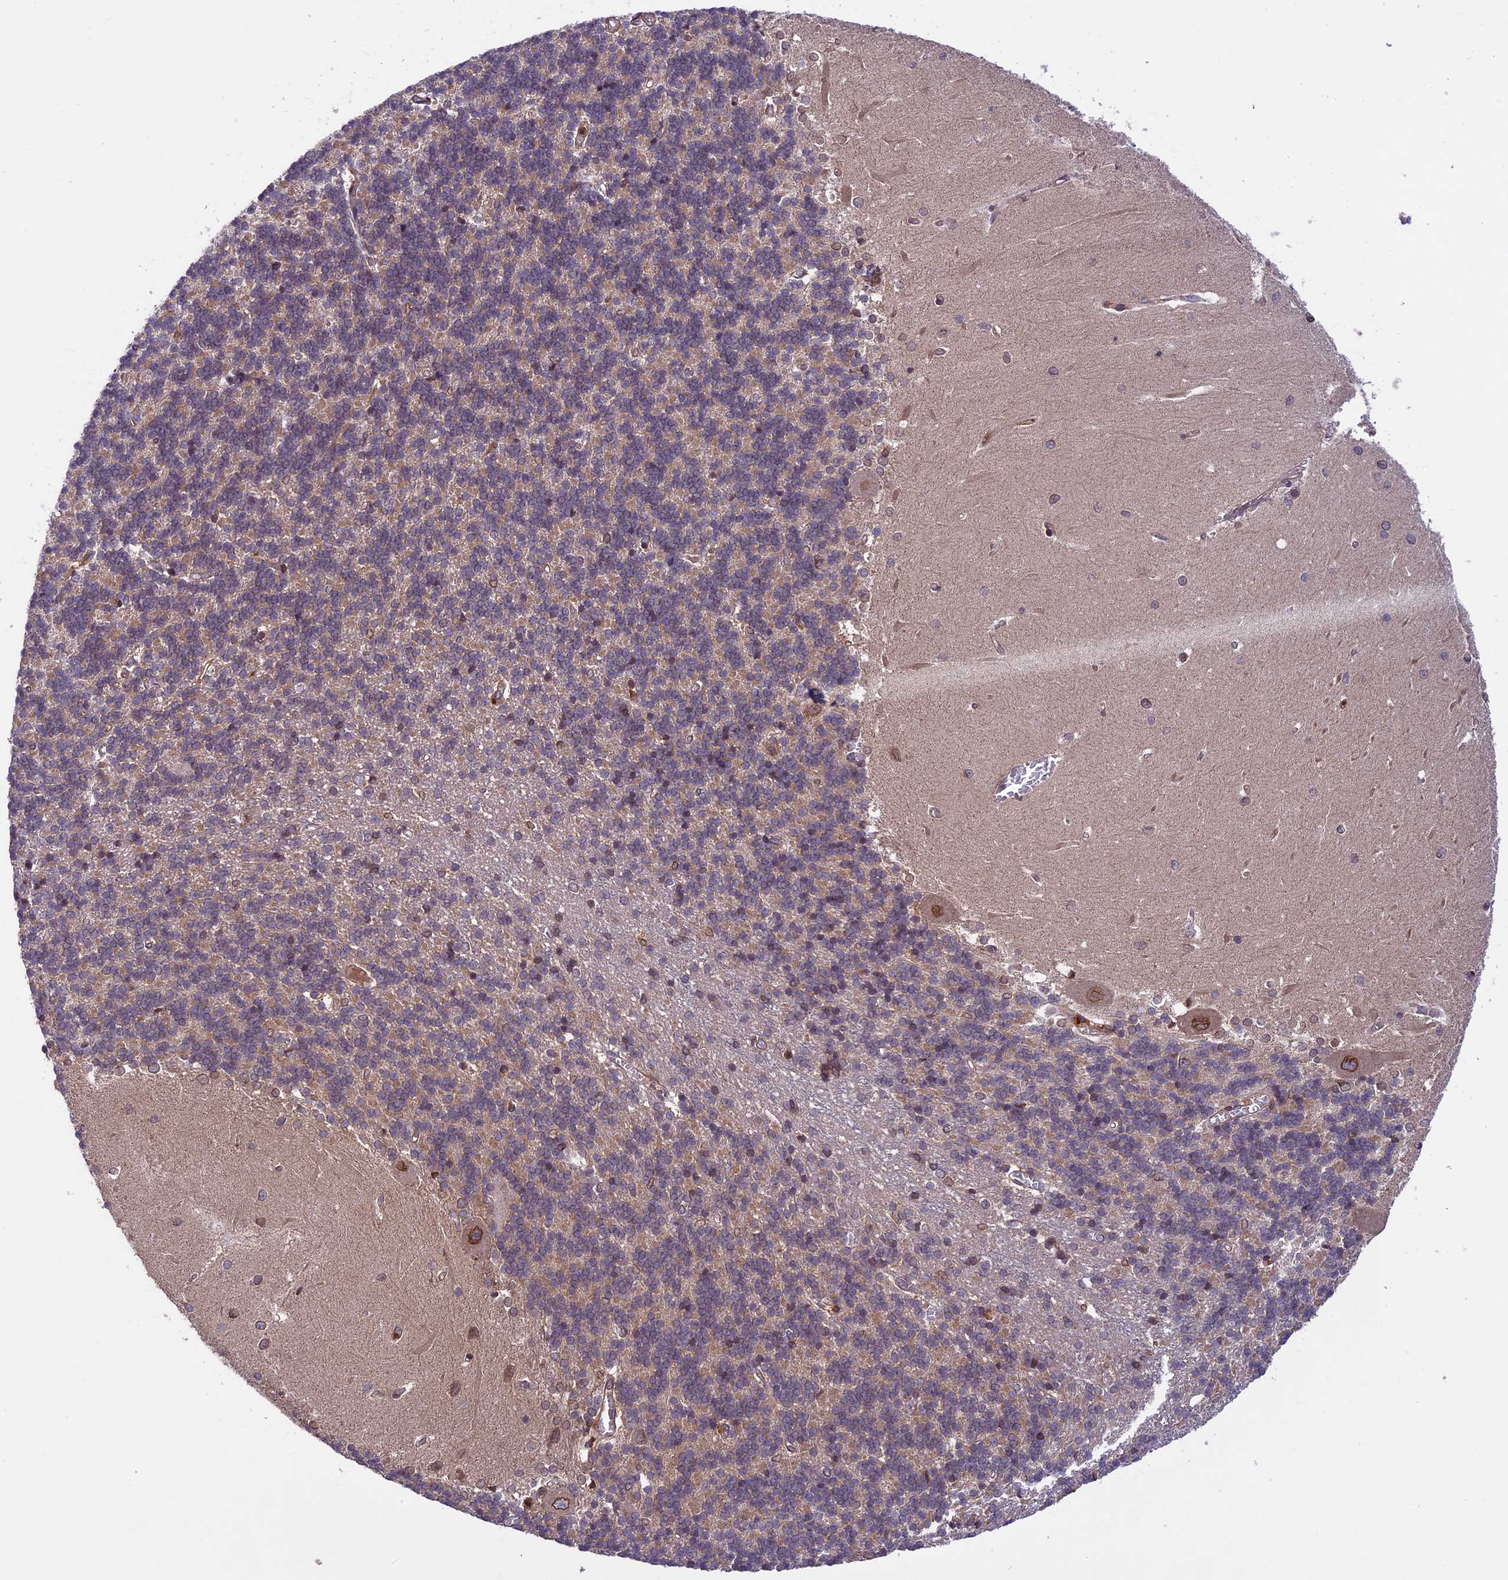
{"staining": {"intensity": "weak", "quantity": "25%-75%", "location": "cytoplasmic/membranous"}, "tissue": "cerebellum", "cell_type": "Cells in granular layer", "image_type": "normal", "snomed": [{"axis": "morphology", "description": "Normal tissue, NOS"}, {"axis": "topography", "description": "Cerebellum"}], "caption": "DAB immunohistochemical staining of benign cerebellum exhibits weak cytoplasmic/membranous protein positivity in approximately 25%-75% of cells in granular layer.", "gene": "CCDC125", "patient": {"sex": "male", "age": 37}}